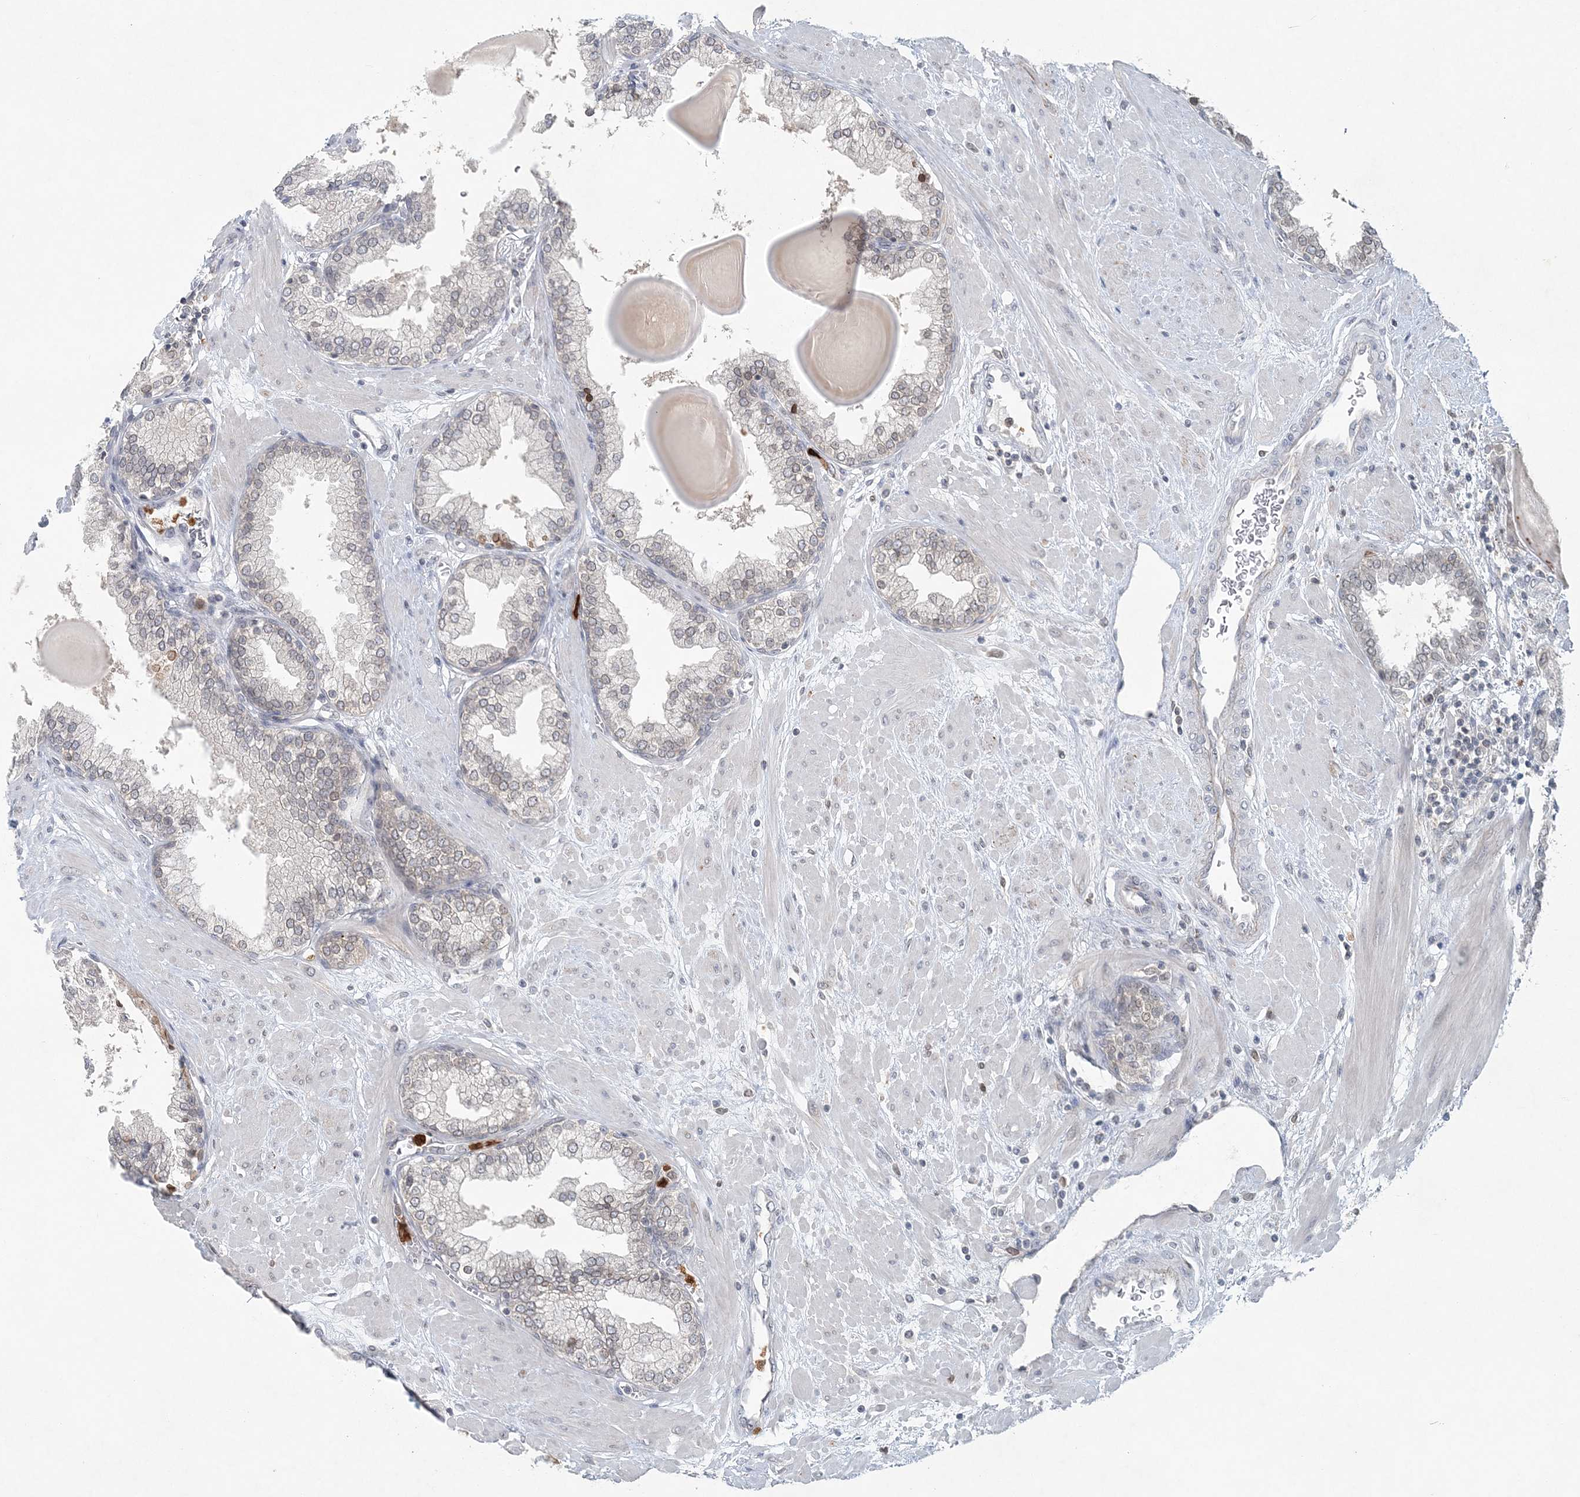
{"staining": {"intensity": "negative", "quantity": "none", "location": "none"}, "tissue": "prostate", "cell_type": "Glandular cells", "image_type": "normal", "snomed": [{"axis": "morphology", "description": "Normal tissue, NOS"}, {"axis": "topography", "description": "Prostate"}], "caption": "DAB immunohistochemical staining of normal prostate demonstrates no significant staining in glandular cells.", "gene": "NUP54", "patient": {"sex": "male", "age": 51}}